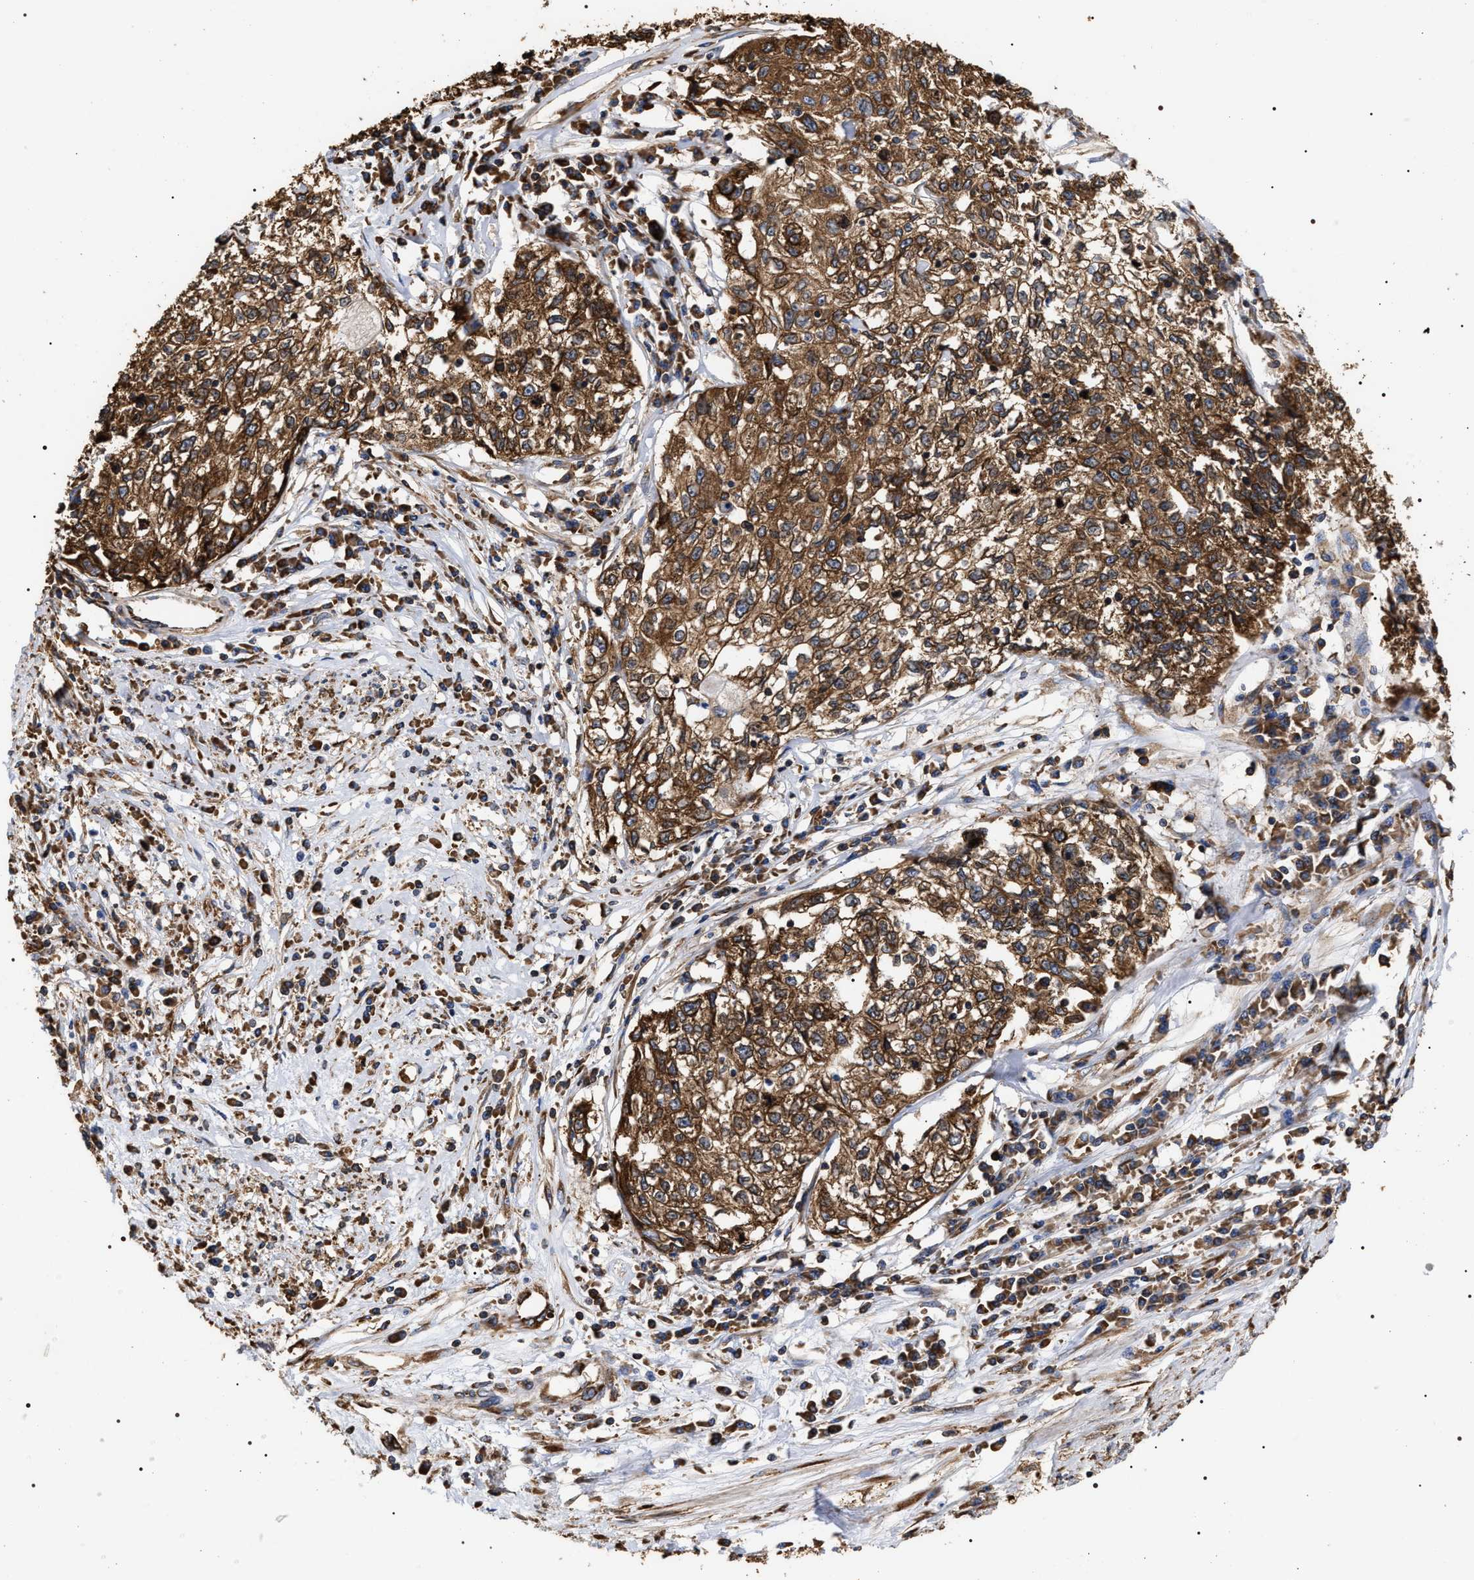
{"staining": {"intensity": "strong", "quantity": ">75%", "location": "cytoplasmic/membranous"}, "tissue": "cervical cancer", "cell_type": "Tumor cells", "image_type": "cancer", "snomed": [{"axis": "morphology", "description": "Squamous cell carcinoma, NOS"}, {"axis": "topography", "description": "Cervix"}], "caption": "Brown immunohistochemical staining in cervical cancer (squamous cell carcinoma) reveals strong cytoplasmic/membranous expression in about >75% of tumor cells.", "gene": "SERBP1", "patient": {"sex": "female", "age": 57}}